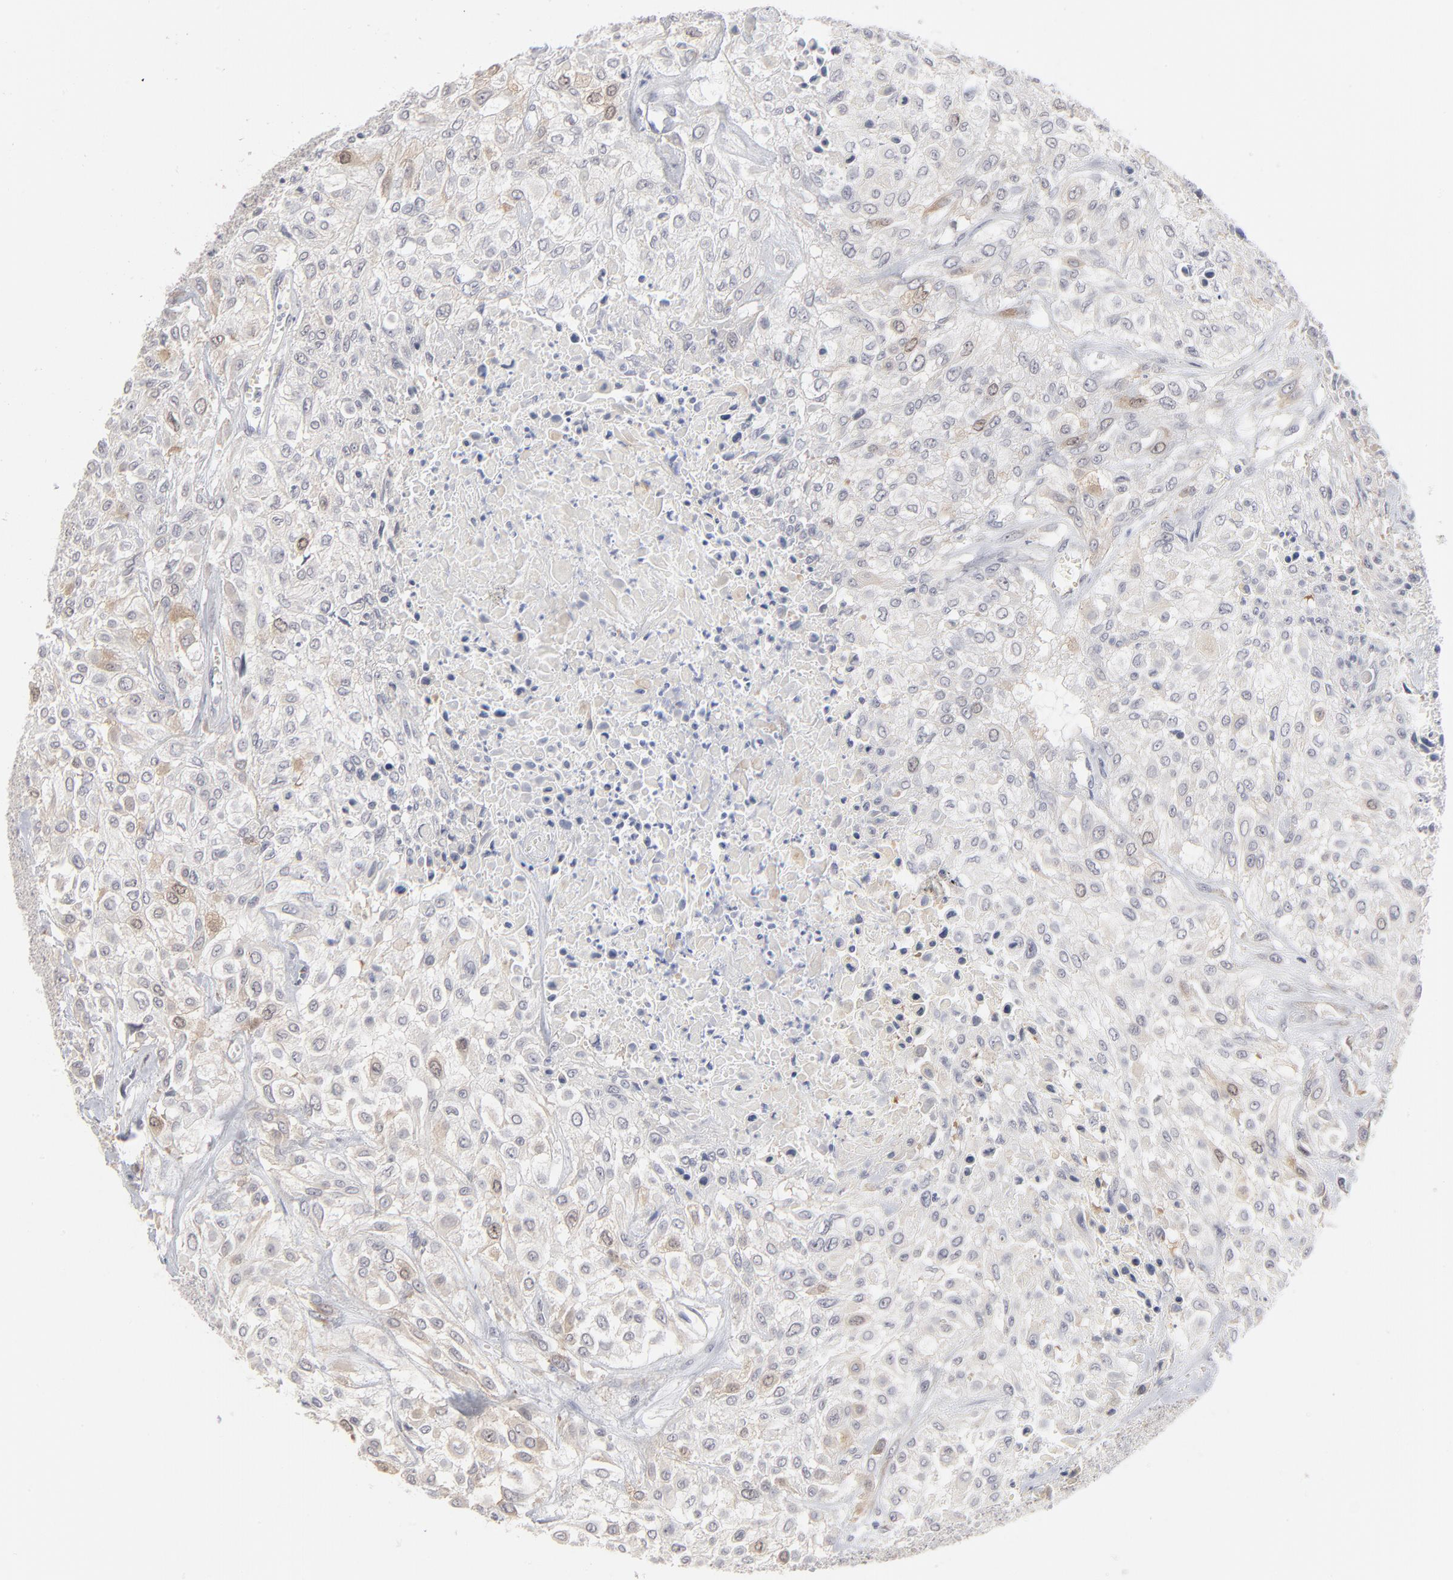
{"staining": {"intensity": "moderate", "quantity": "<25%", "location": "cytoplasmic/membranous"}, "tissue": "urothelial cancer", "cell_type": "Tumor cells", "image_type": "cancer", "snomed": [{"axis": "morphology", "description": "Urothelial carcinoma, High grade"}, {"axis": "topography", "description": "Urinary bladder"}], "caption": "Immunohistochemical staining of urothelial carcinoma (high-grade) demonstrates moderate cytoplasmic/membranous protein positivity in approximately <25% of tumor cells.", "gene": "AURKA", "patient": {"sex": "male", "age": 57}}